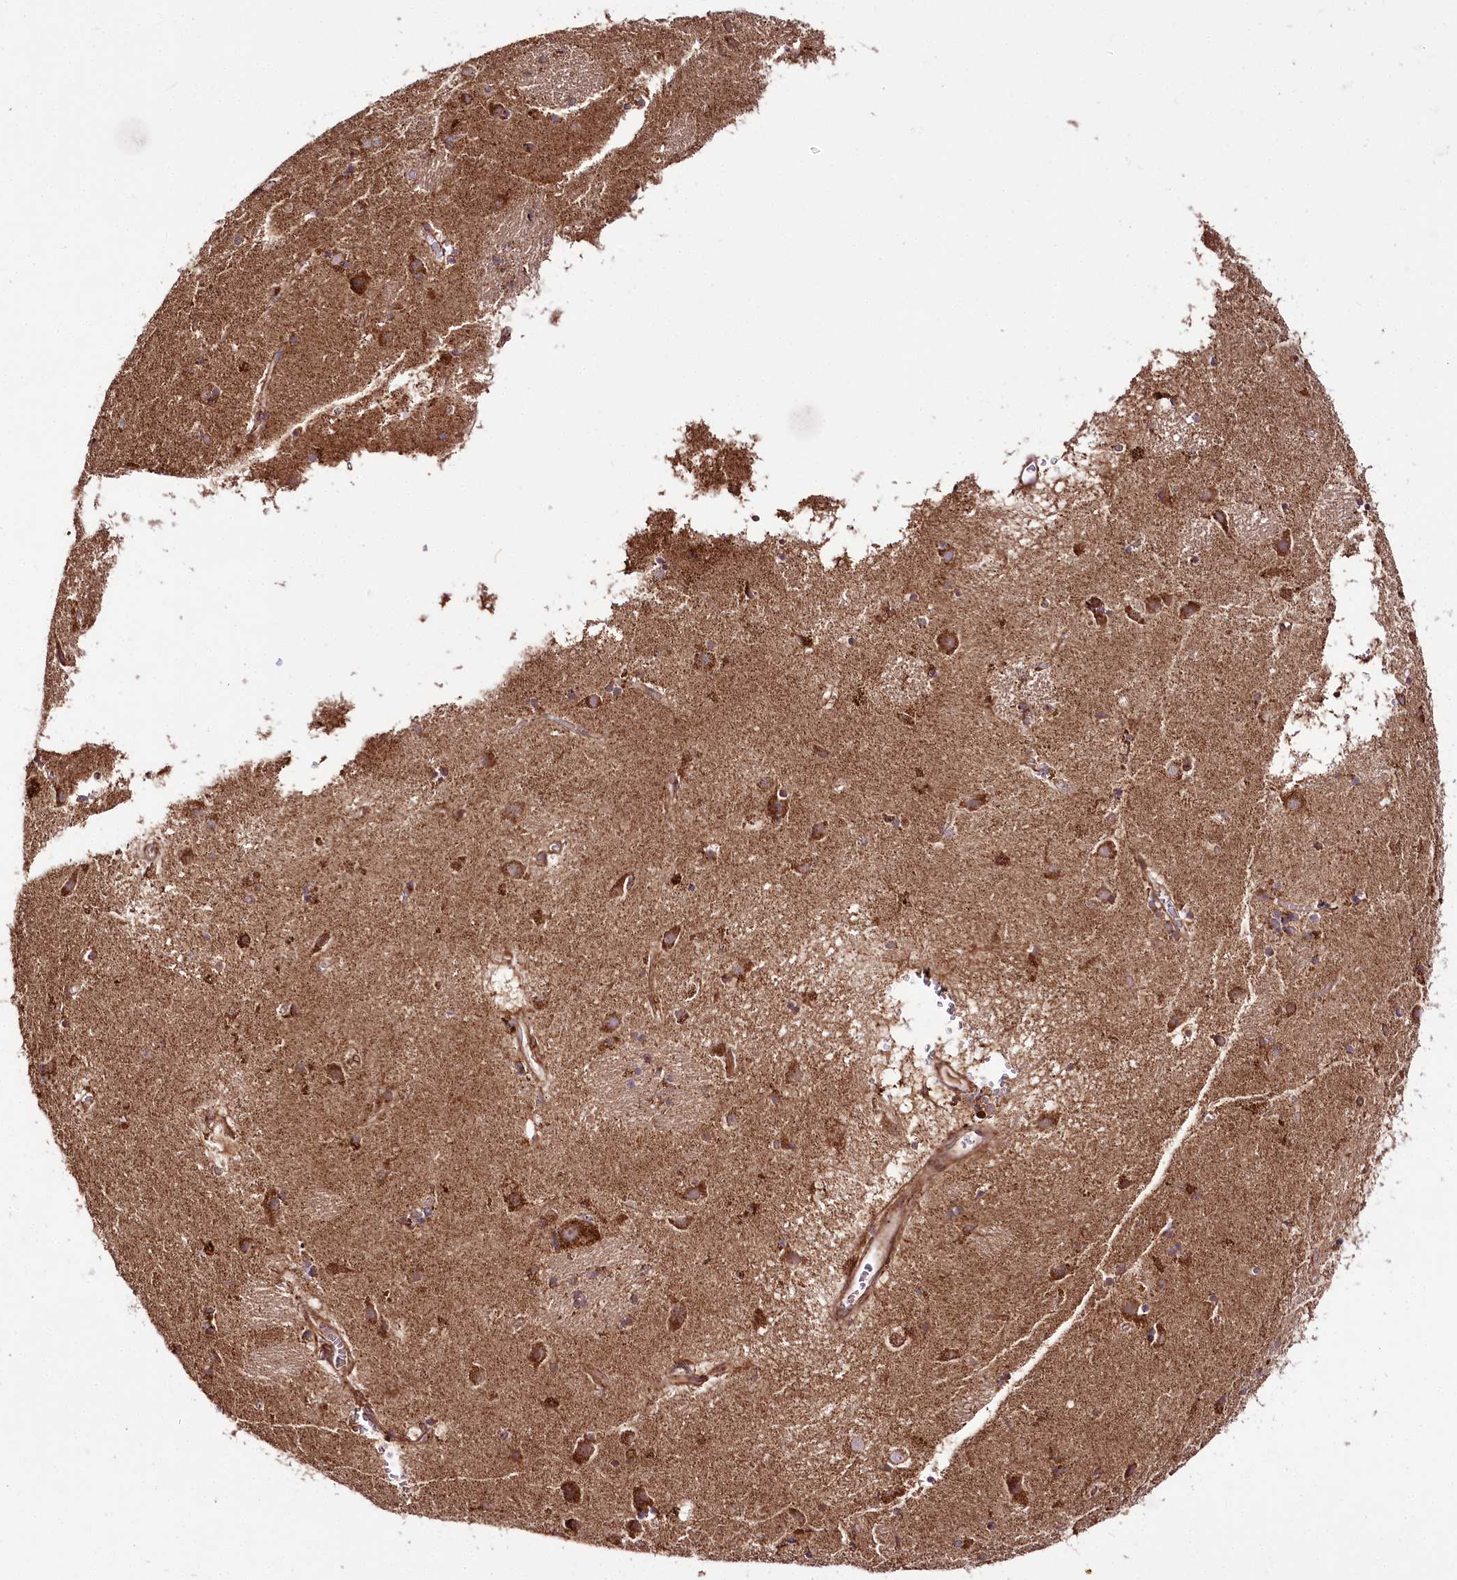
{"staining": {"intensity": "moderate", "quantity": "<25%", "location": "cytoplasmic/membranous"}, "tissue": "caudate", "cell_type": "Glial cells", "image_type": "normal", "snomed": [{"axis": "morphology", "description": "Normal tissue, NOS"}, {"axis": "topography", "description": "Lateral ventricle wall"}], "caption": "Unremarkable caudate was stained to show a protein in brown. There is low levels of moderate cytoplasmic/membranous positivity in approximately <25% of glial cells. The staining was performed using DAB (3,3'-diaminobenzidine), with brown indicating positive protein expression. Nuclei are stained blue with hematoxylin.", "gene": "RAB7A", "patient": {"sex": "male", "age": 70}}